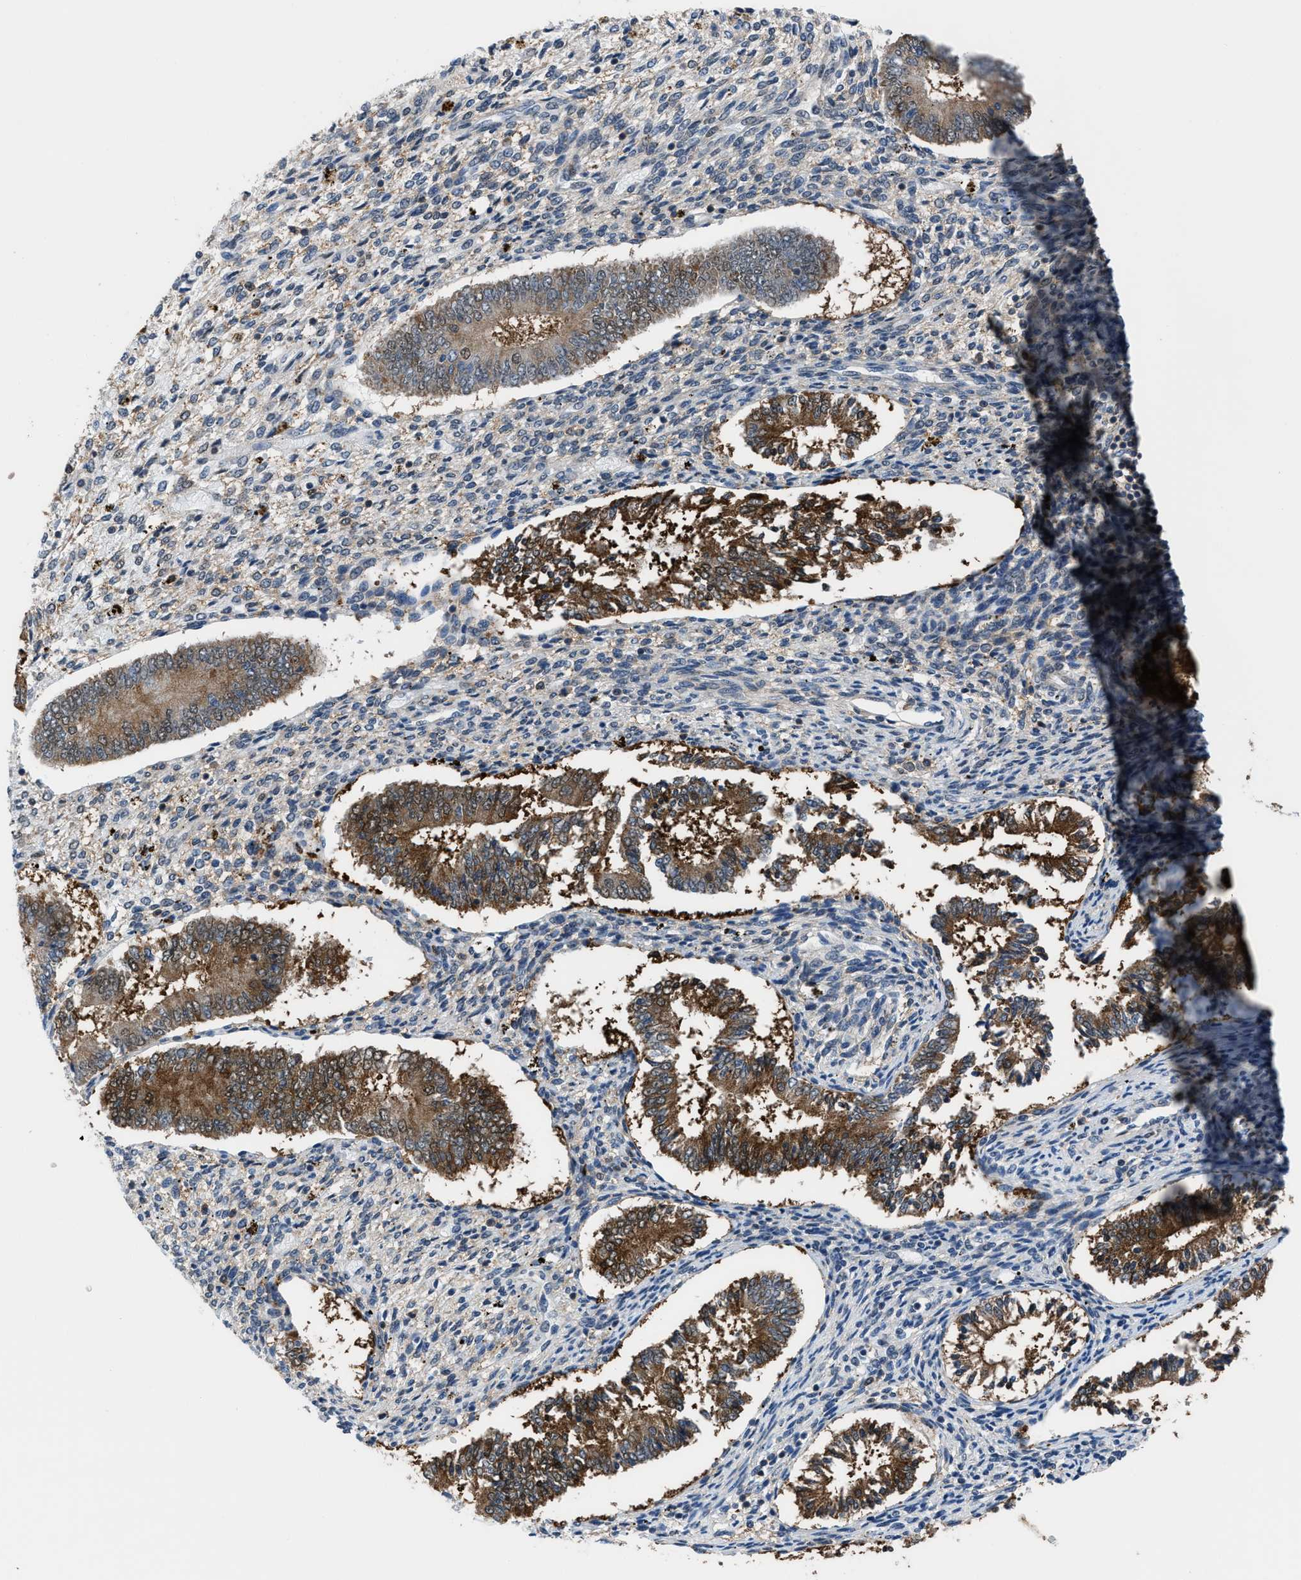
{"staining": {"intensity": "weak", "quantity": "25%-75%", "location": "cytoplasmic/membranous"}, "tissue": "endometrium", "cell_type": "Cells in endometrial stroma", "image_type": "normal", "snomed": [{"axis": "morphology", "description": "Normal tissue, NOS"}, {"axis": "topography", "description": "Endometrium"}], "caption": "Immunohistochemistry (IHC) micrograph of benign endometrium: endometrium stained using IHC exhibits low levels of weak protein expression localized specifically in the cytoplasmic/membranous of cells in endometrial stroma, appearing as a cytoplasmic/membranous brown color.", "gene": "TMEM45B", "patient": {"sex": "female", "age": 42}}